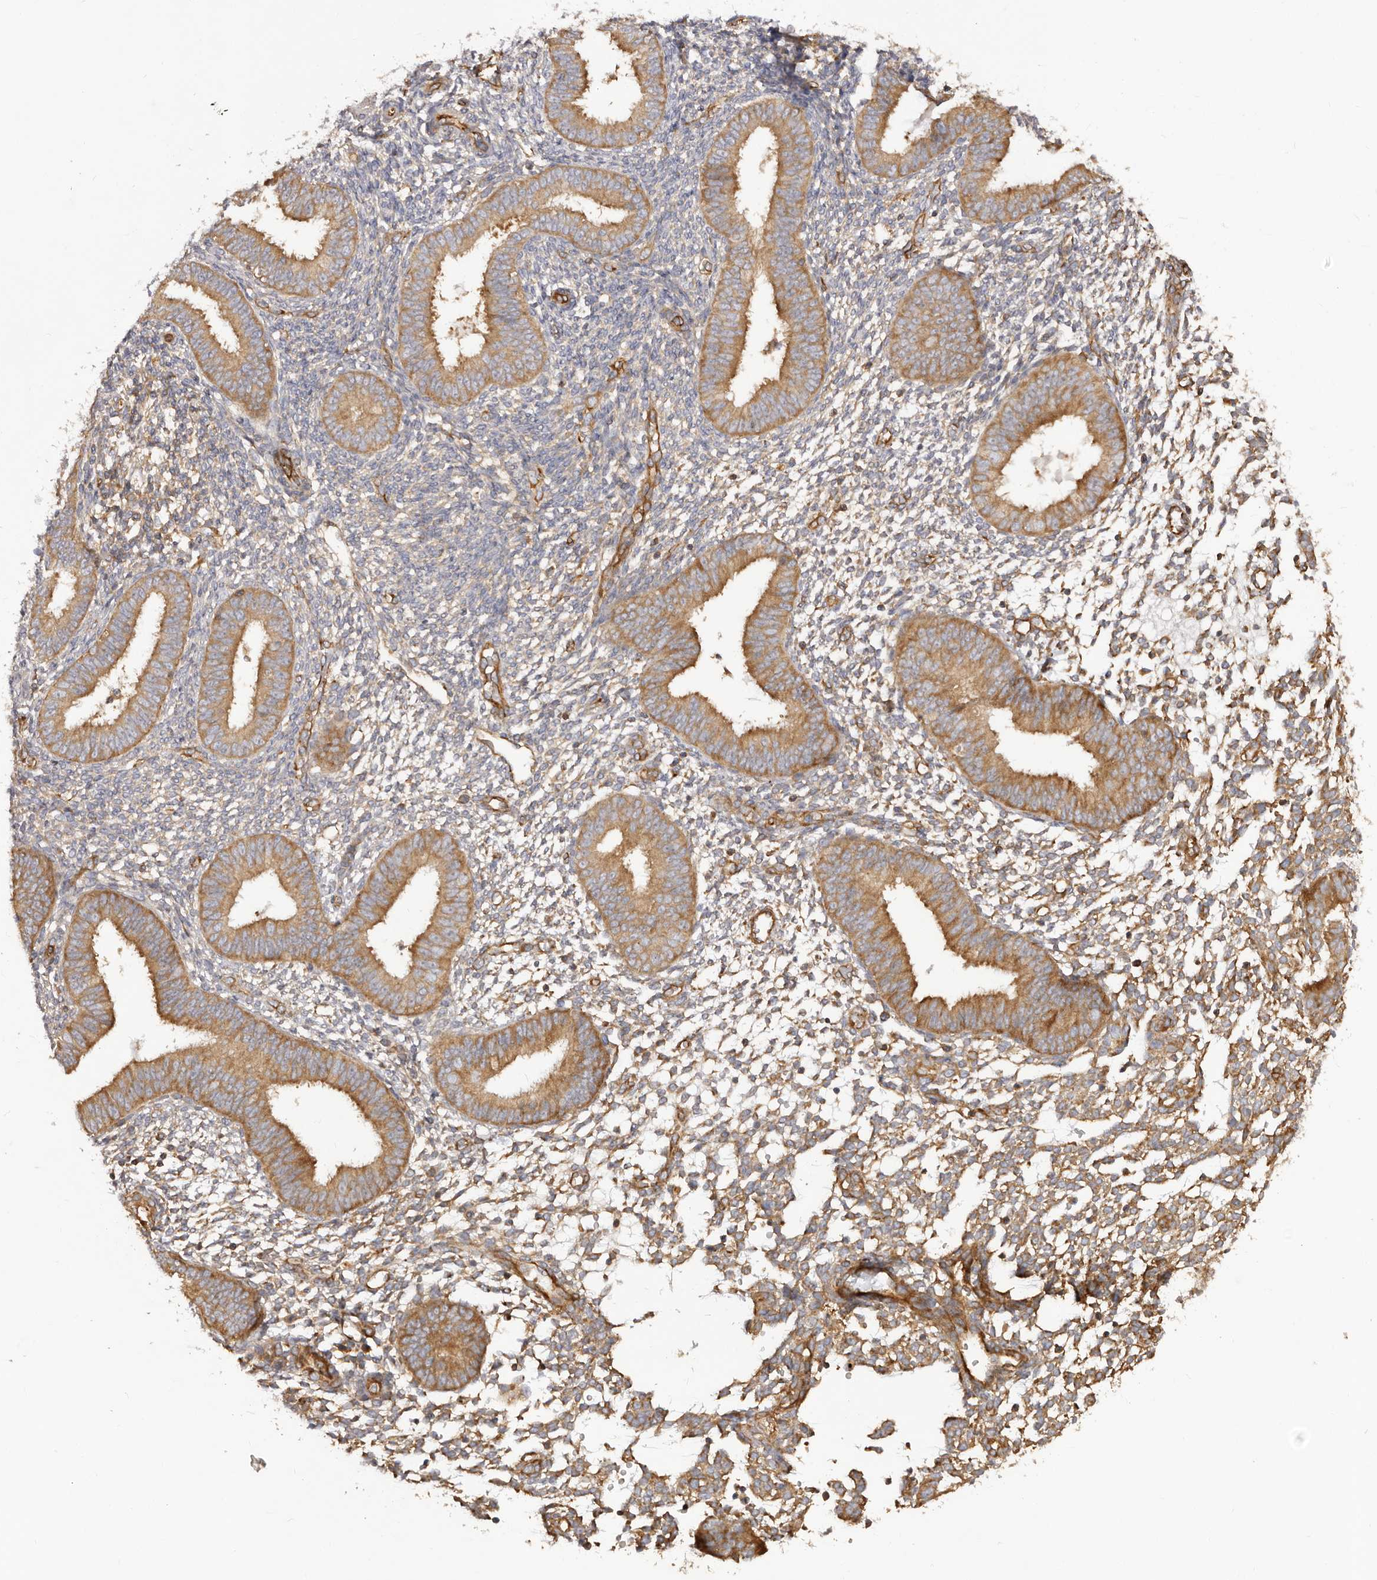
{"staining": {"intensity": "moderate", "quantity": "25%-75%", "location": "cytoplasmic/membranous"}, "tissue": "endometrium", "cell_type": "Cells in endometrial stroma", "image_type": "normal", "snomed": [{"axis": "morphology", "description": "Normal tissue, NOS"}, {"axis": "topography", "description": "Uterus"}, {"axis": "topography", "description": "Endometrium"}], "caption": "The micrograph shows staining of normal endometrium, revealing moderate cytoplasmic/membranous protein staining (brown color) within cells in endometrial stroma. Nuclei are stained in blue.", "gene": "RPS6", "patient": {"sex": "female", "age": 48}}